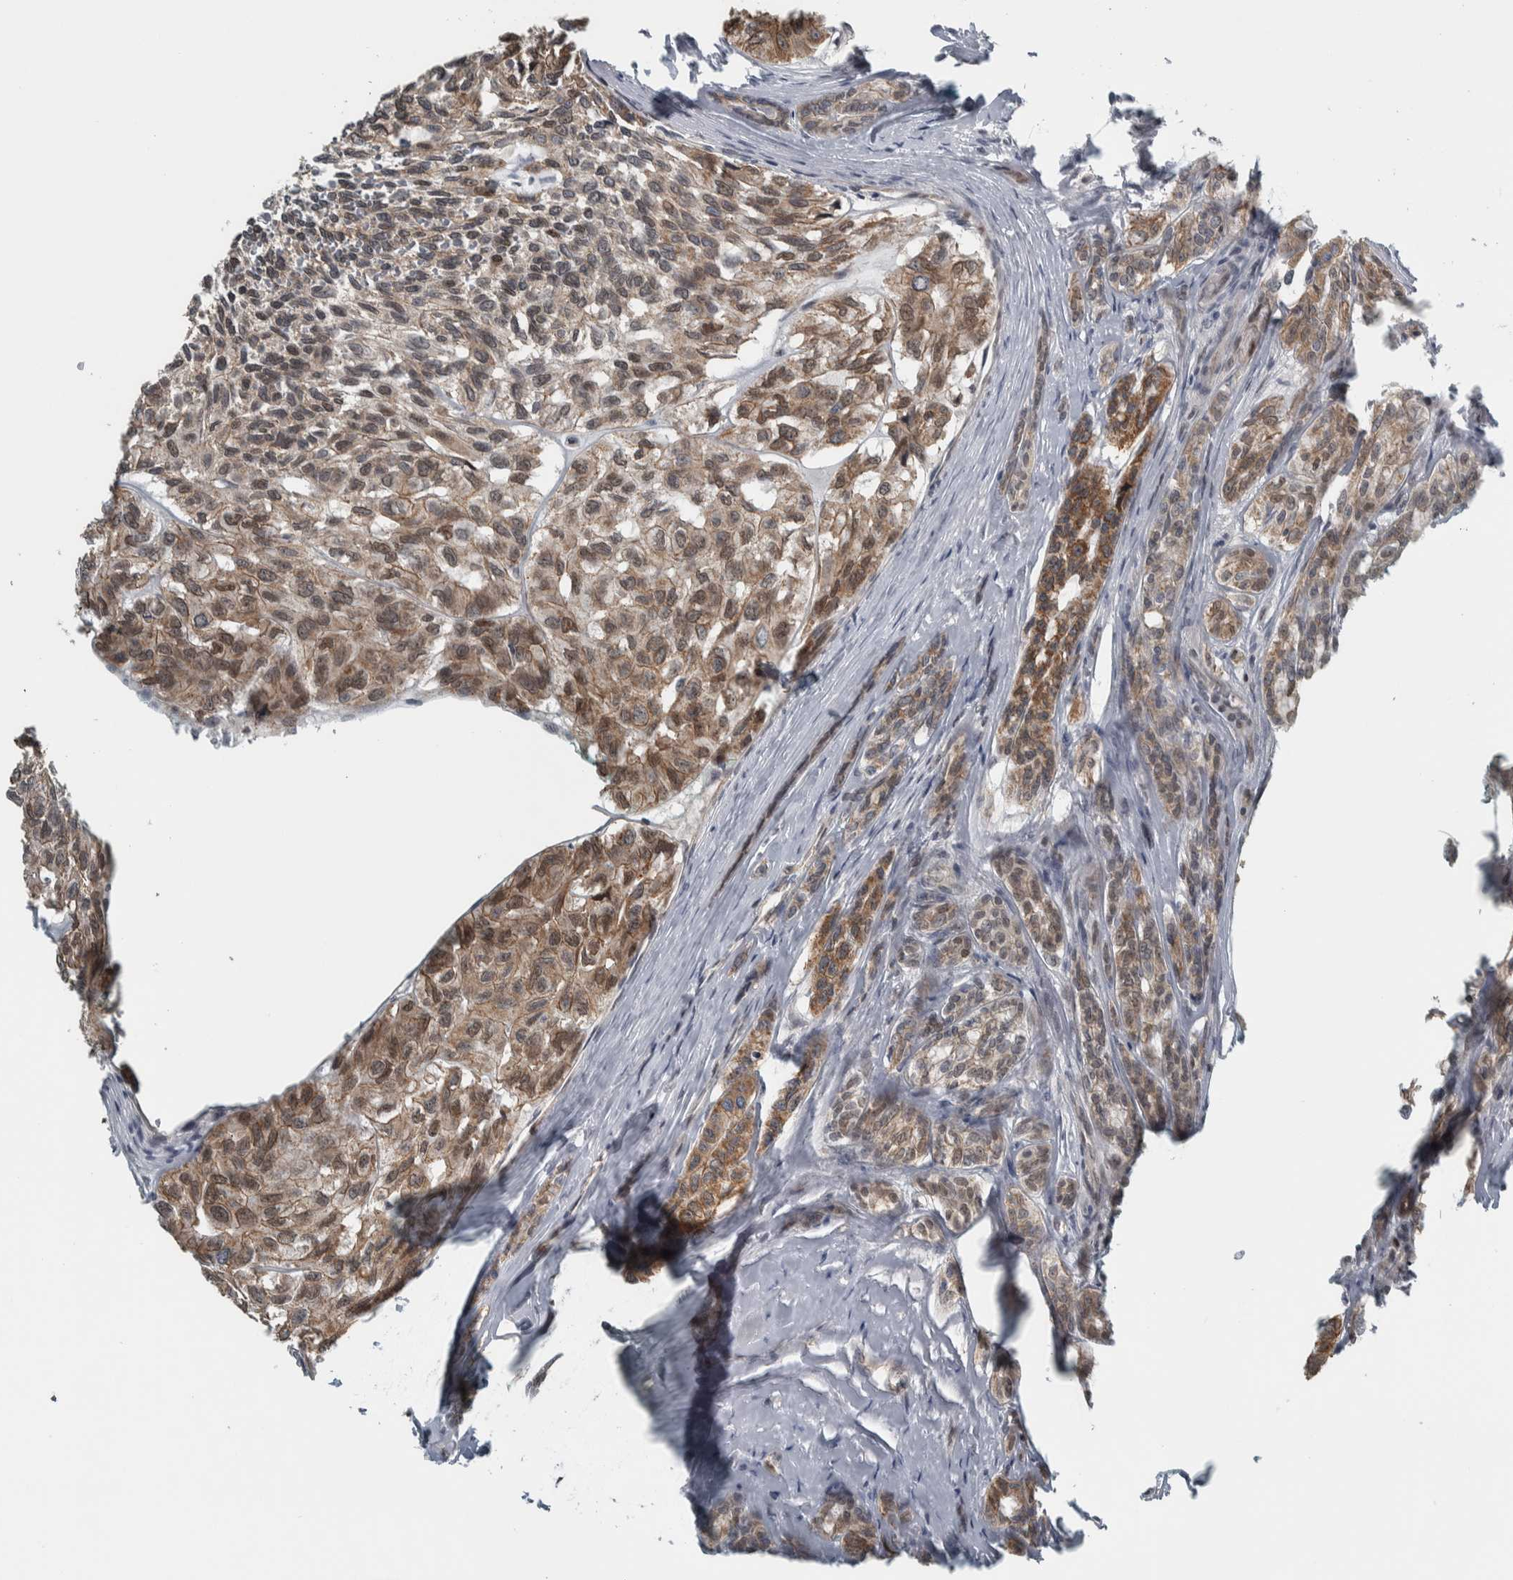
{"staining": {"intensity": "moderate", "quantity": ">75%", "location": "cytoplasmic/membranous"}, "tissue": "head and neck cancer", "cell_type": "Tumor cells", "image_type": "cancer", "snomed": [{"axis": "morphology", "description": "Adenocarcinoma, NOS"}, {"axis": "topography", "description": "Salivary gland, NOS"}, {"axis": "topography", "description": "Head-Neck"}], "caption": "Immunohistochemistry (IHC) staining of head and neck cancer, which demonstrates medium levels of moderate cytoplasmic/membranous expression in approximately >75% of tumor cells indicating moderate cytoplasmic/membranous protein staining. The staining was performed using DAB (brown) for protein detection and nuclei were counterstained in hematoxylin (blue).", "gene": "ADPRM", "patient": {"sex": "female", "age": 76}}